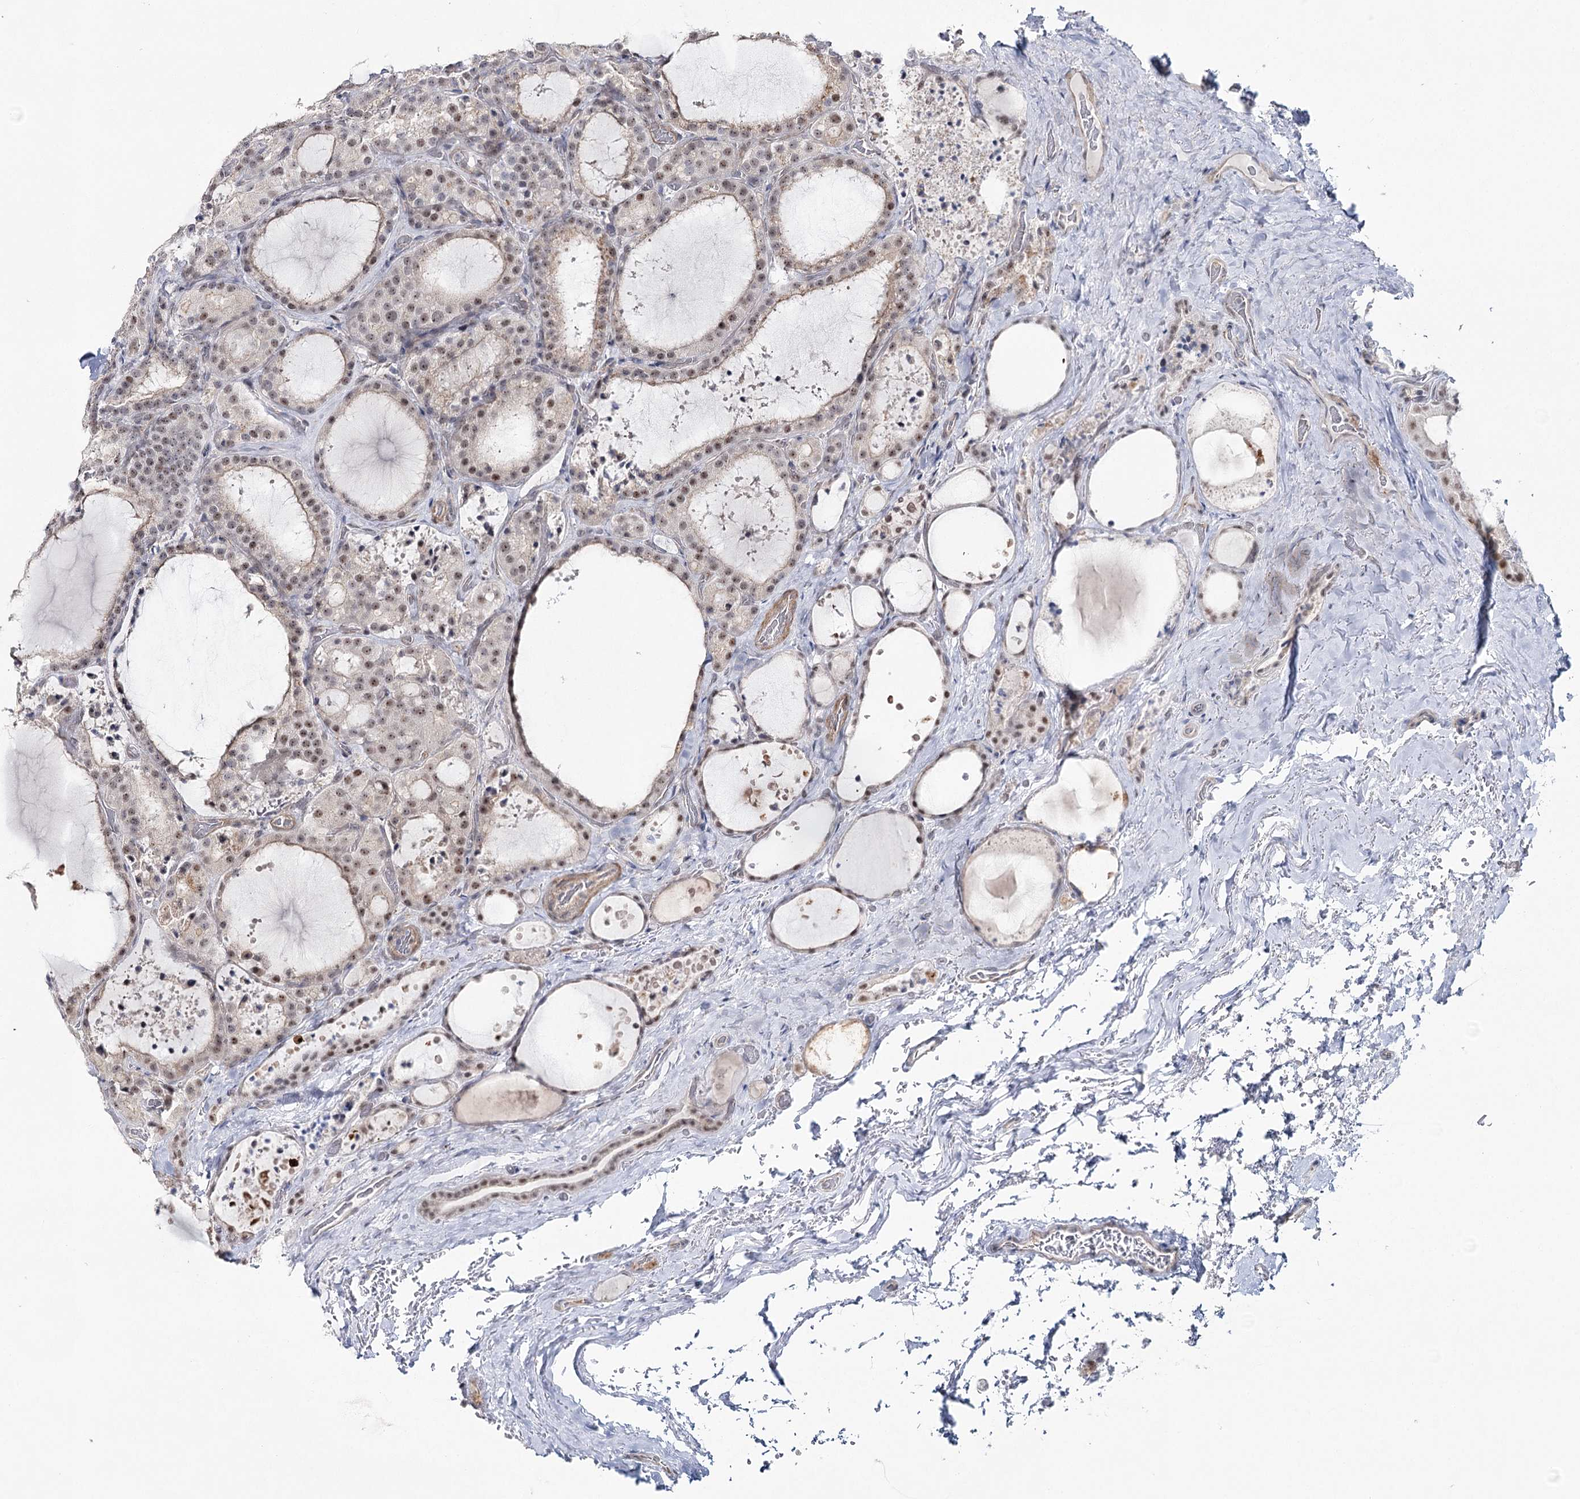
{"staining": {"intensity": "weak", "quantity": "25%-75%", "location": "nuclear"}, "tissue": "thyroid cancer", "cell_type": "Tumor cells", "image_type": "cancer", "snomed": [{"axis": "morphology", "description": "Papillary adenocarcinoma, NOS"}, {"axis": "topography", "description": "Thyroid gland"}], "caption": "Immunohistochemical staining of human thyroid papillary adenocarcinoma exhibits low levels of weak nuclear positivity in approximately 25%-75% of tumor cells.", "gene": "ZC3H8", "patient": {"sex": "male", "age": 77}}